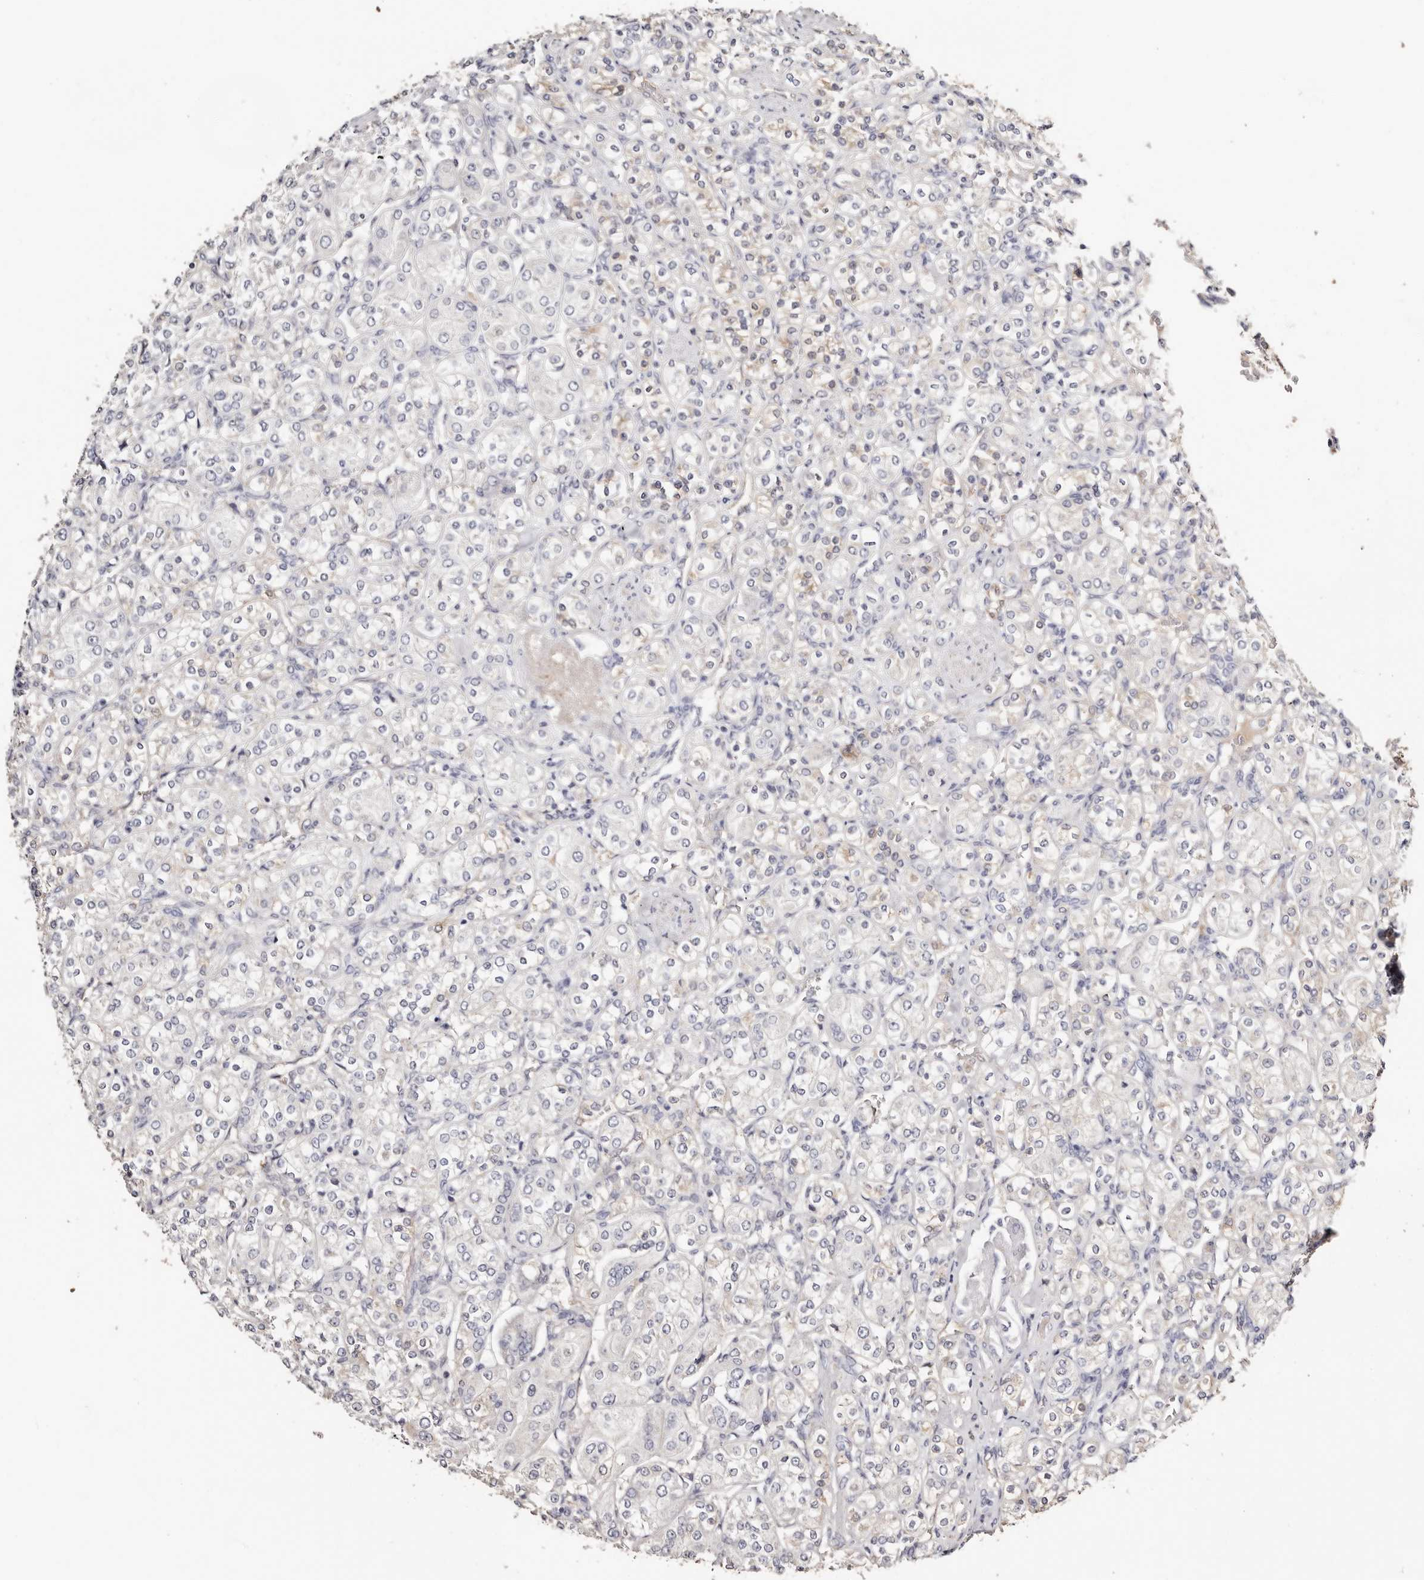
{"staining": {"intensity": "negative", "quantity": "none", "location": "none"}, "tissue": "renal cancer", "cell_type": "Tumor cells", "image_type": "cancer", "snomed": [{"axis": "morphology", "description": "Adenocarcinoma, NOS"}, {"axis": "topography", "description": "Kidney"}], "caption": "Protein analysis of renal cancer (adenocarcinoma) demonstrates no significant staining in tumor cells.", "gene": "TGM2", "patient": {"sex": "male", "age": 77}}